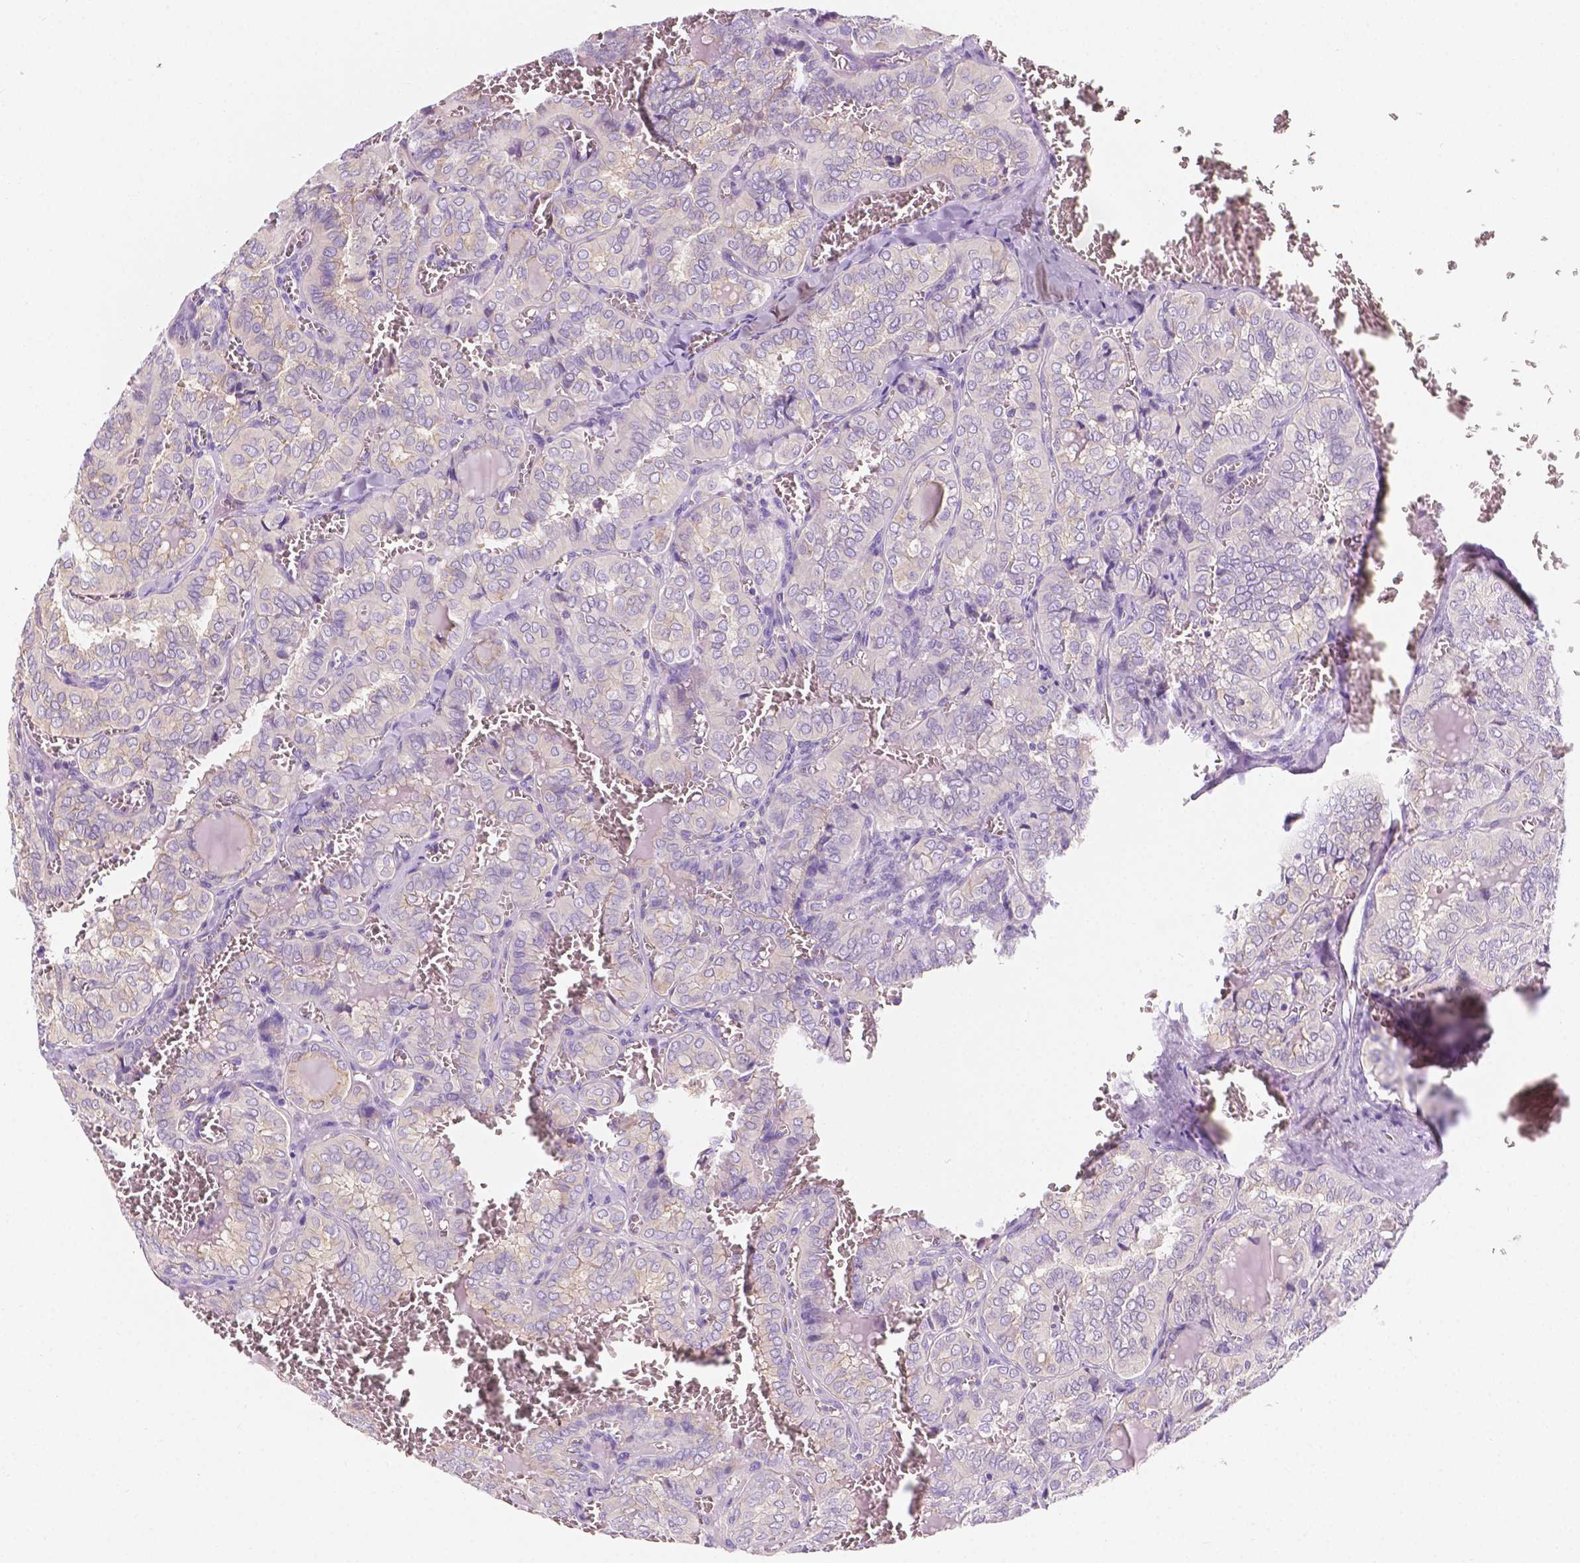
{"staining": {"intensity": "negative", "quantity": "none", "location": "none"}, "tissue": "thyroid cancer", "cell_type": "Tumor cells", "image_type": "cancer", "snomed": [{"axis": "morphology", "description": "Papillary adenocarcinoma, NOS"}, {"axis": "topography", "description": "Thyroid gland"}], "caption": "Immunohistochemistry histopathology image of thyroid cancer stained for a protein (brown), which reveals no staining in tumor cells.", "gene": "SIRT2", "patient": {"sex": "female", "age": 41}}